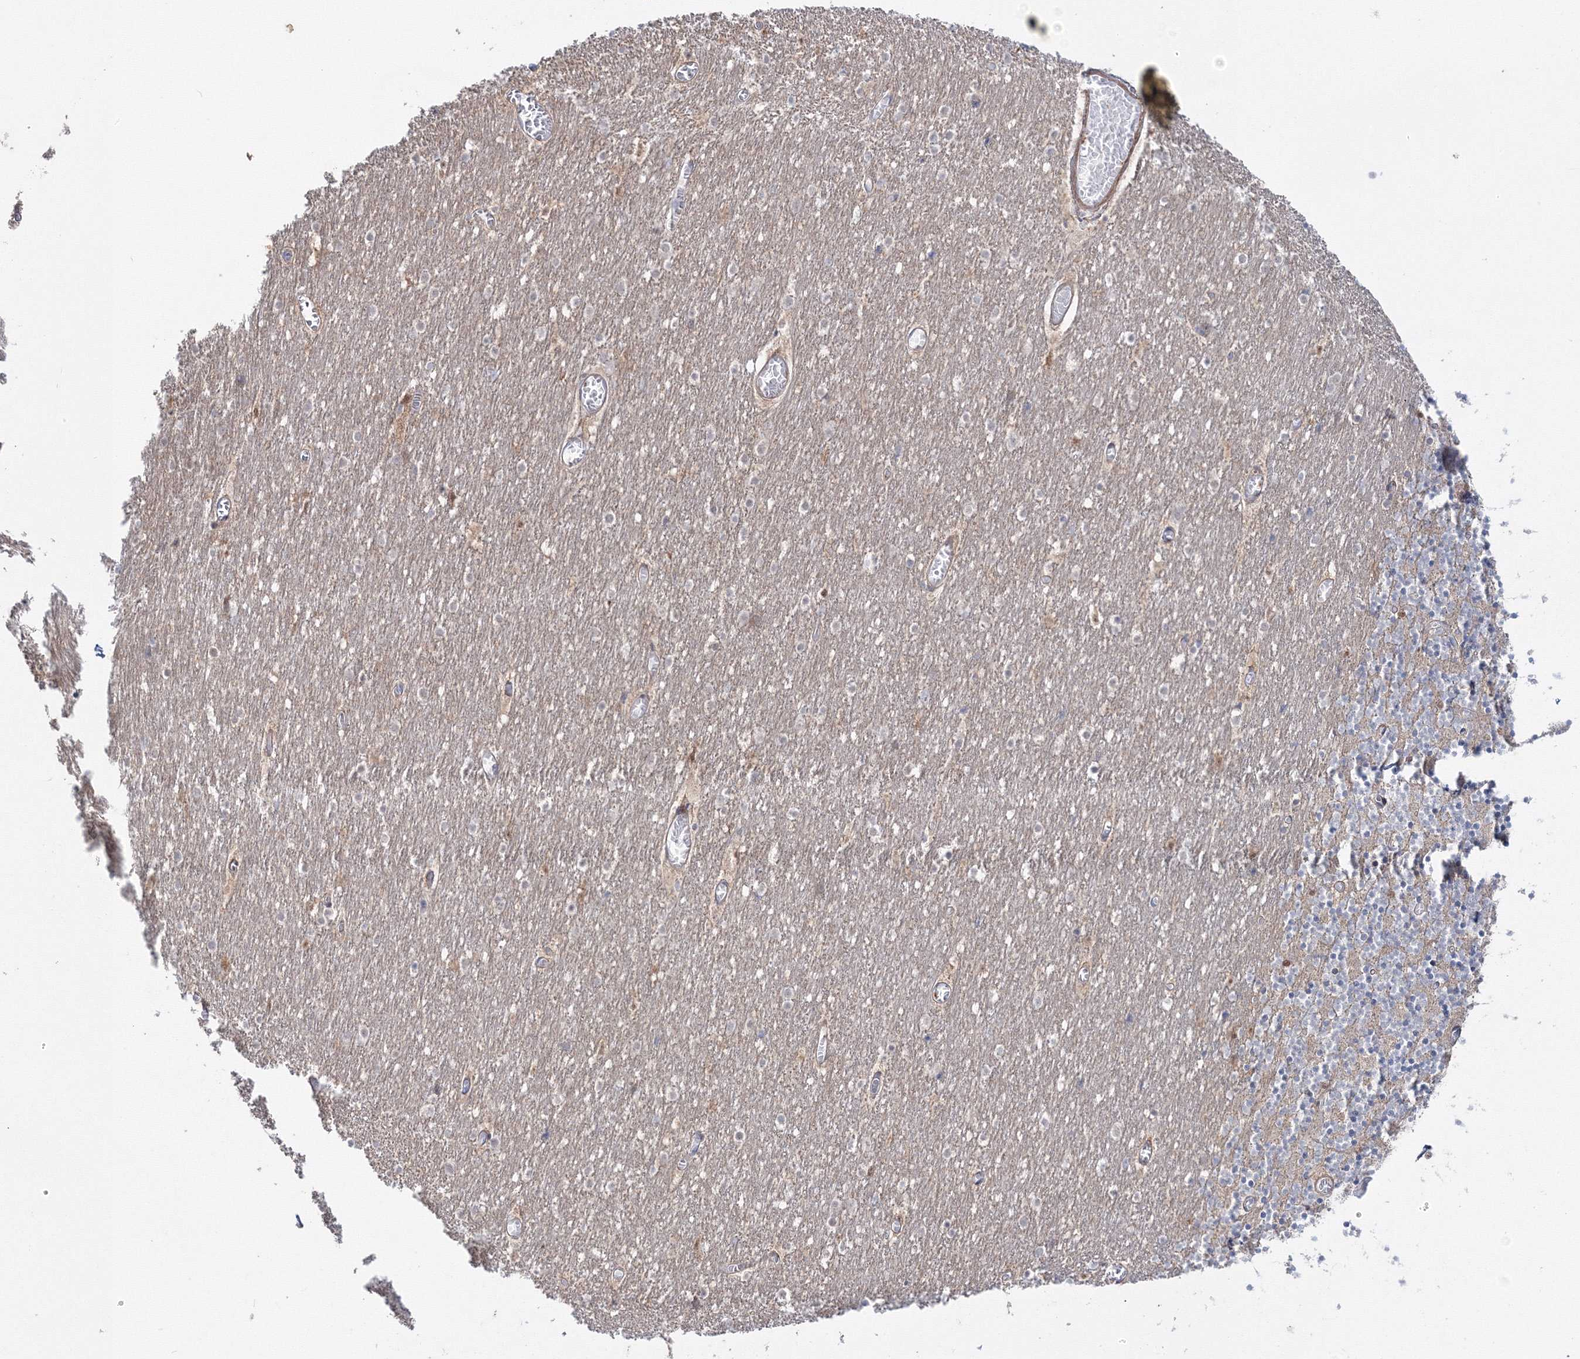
{"staining": {"intensity": "moderate", "quantity": "<25%", "location": "cytoplasmic/membranous"}, "tissue": "cerebellum", "cell_type": "Cells in granular layer", "image_type": "normal", "snomed": [{"axis": "morphology", "description": "Normal tissue, NOS"}, {"axis": "topography", "description": "Cerebellum"}], "caption": "Immunohistochemistry micrograph of benign cerebellum stained for a protein (brown), which displays low levels of moderate cytoplasmic/membranous expression in approximately <25% of cells in granular layer.", "gene": "IPMK", "patient": {"sex": "female", "age": 28}}